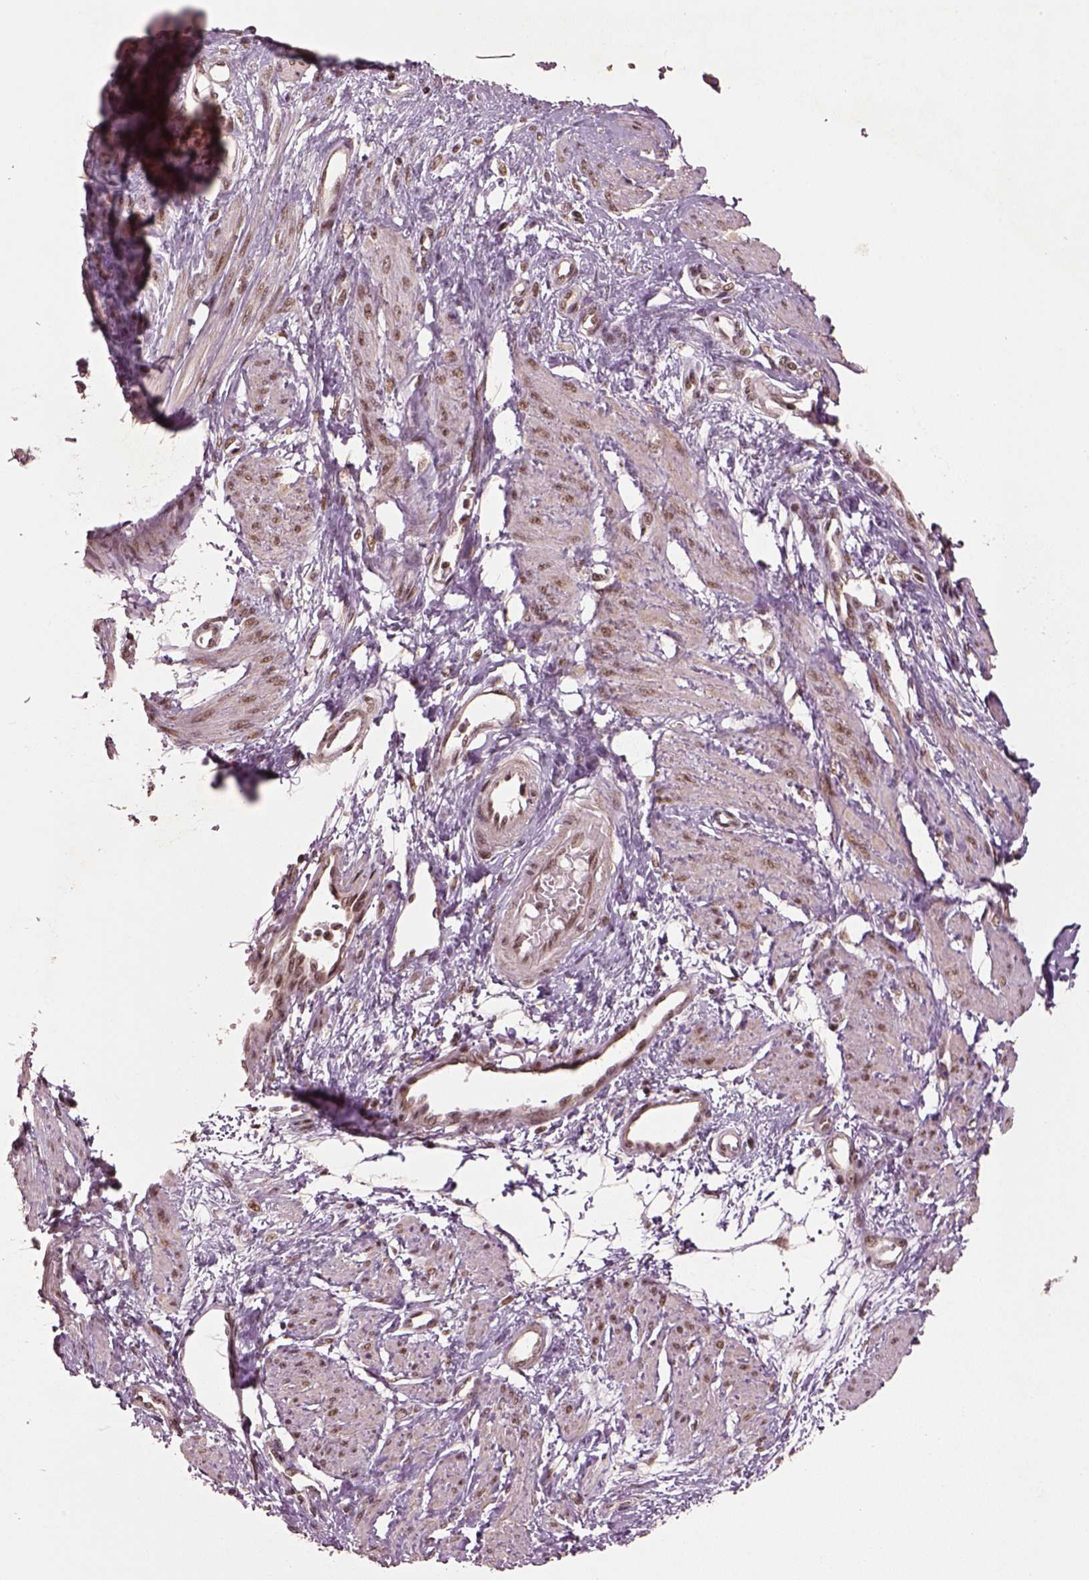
{"staining": {"intensity": "moderate", "quantity": ">75%", "location": "nuclear"}, "tissue": "smooth muscle", "cell_type": "Smooth muscle cells", "image_type": "normal", "snomed": [{"axis": "morphology", "description": "Normal tissue, NOS"}, {"axis": "topography", "description": "Smooth muscle"}, {"axis": "topography", "description": "Uterus"}], "caption": "DAB immunohistochemical staining of benign smooth muscle displays moderate nuclear protein expression in approximately >75% of smooth muscle cells. The protein is stained brown, and the nuclei are stained in blue (DAB (3,3'-diaminobenzidine) IHC with brightfield microscopy, high magnification).", "gene": "BRD9", "patient": {"sex": "female", "age": 39}}